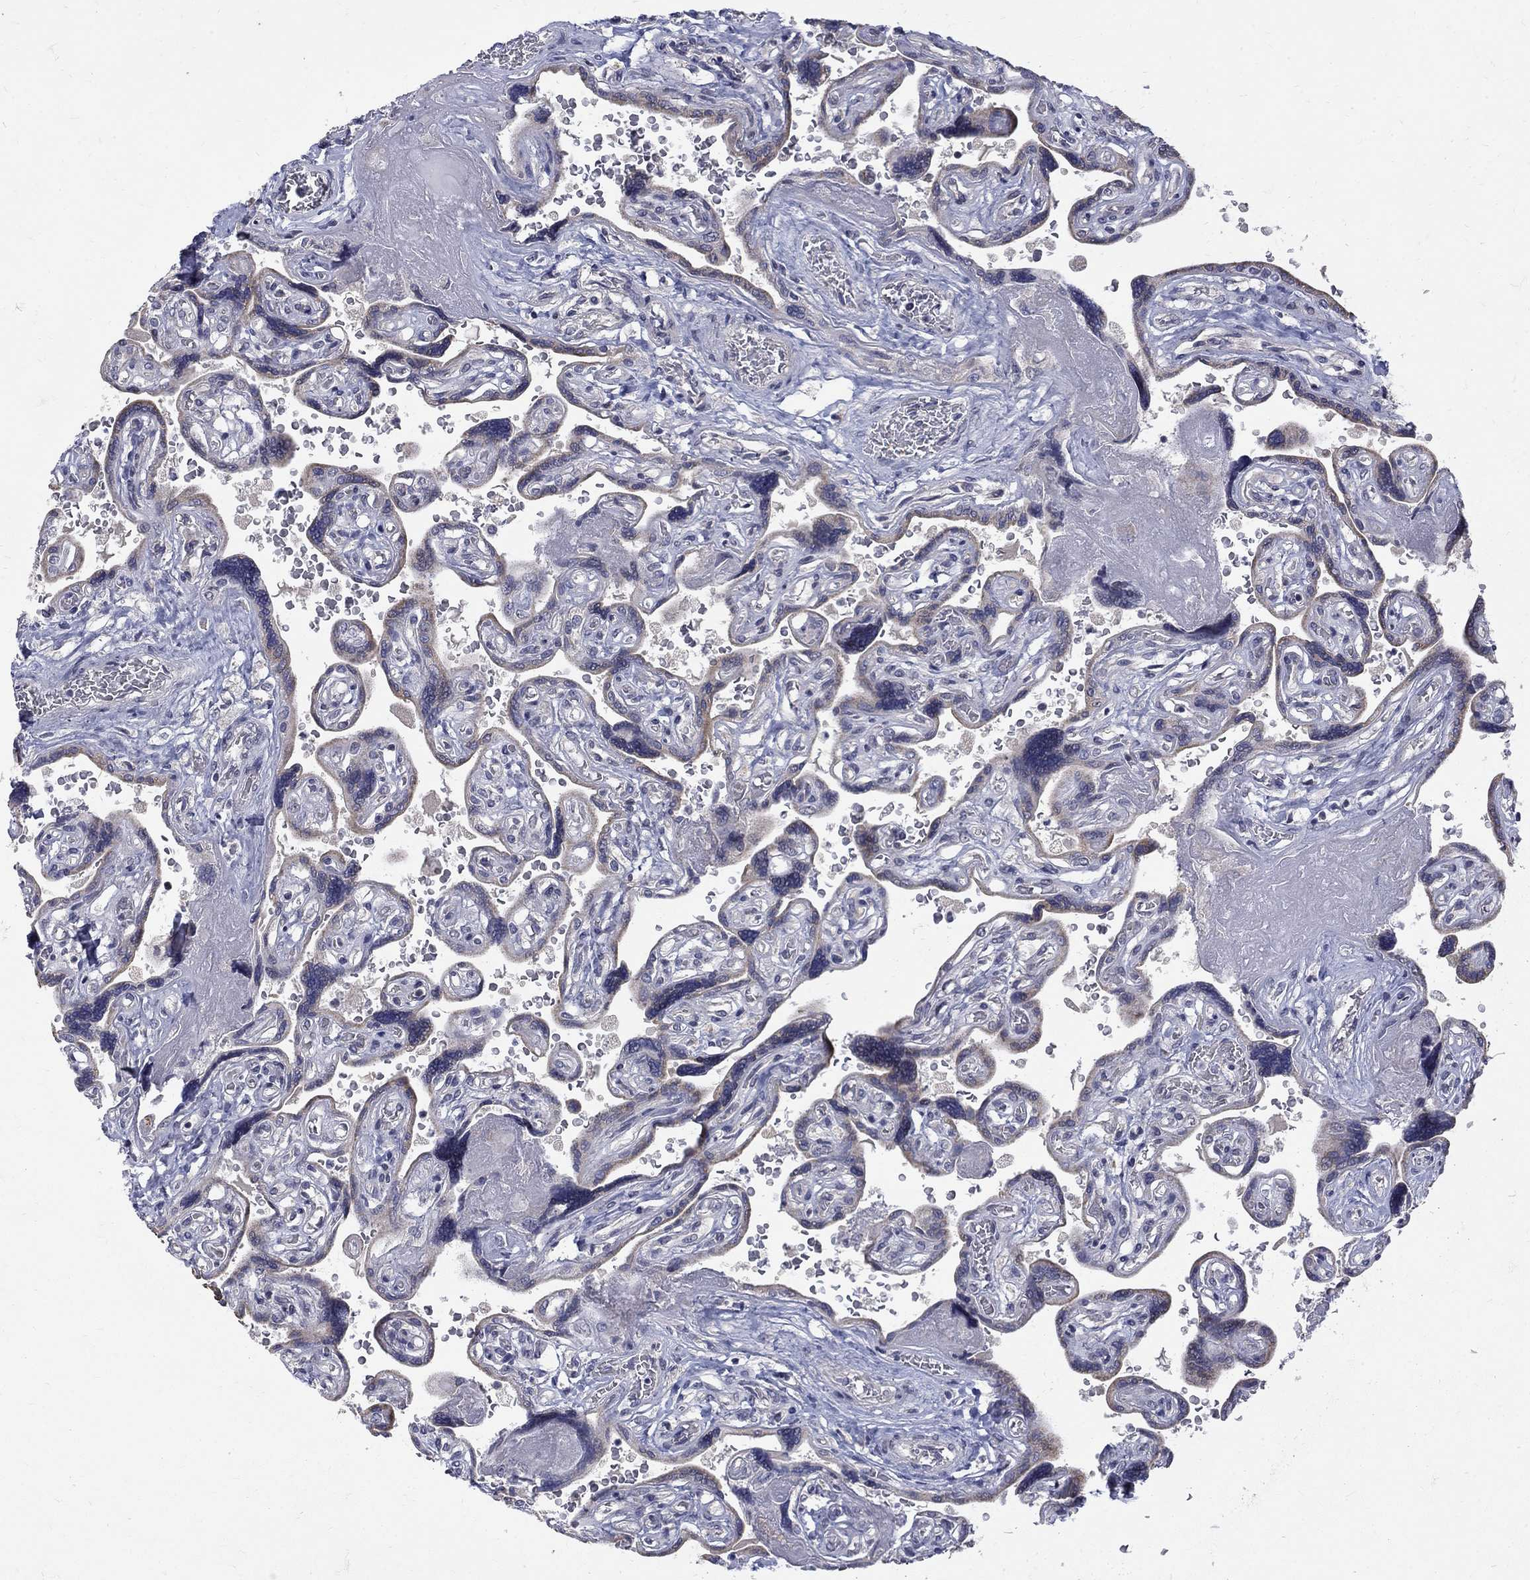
{"staining": {"intensity": "weak", "quantity": "<25%", "location": "cytoplasmic/membranous"}, "tissue": "placenta", "cell_type": "Decidual cells", "image_type": "normal", "snomed": [{"axis": "morphology", "description": "Normal tissue, NOS"}, {"axis": "topography", "description": "Placenta"}], "caption": "Immunohistochemistry histopathology image of benign human placenta stained for a protein (brown), which exhibits no staining in decidual cells.", "gene": "SH2B1", "patient": {"sex": "female", "age": 32}}